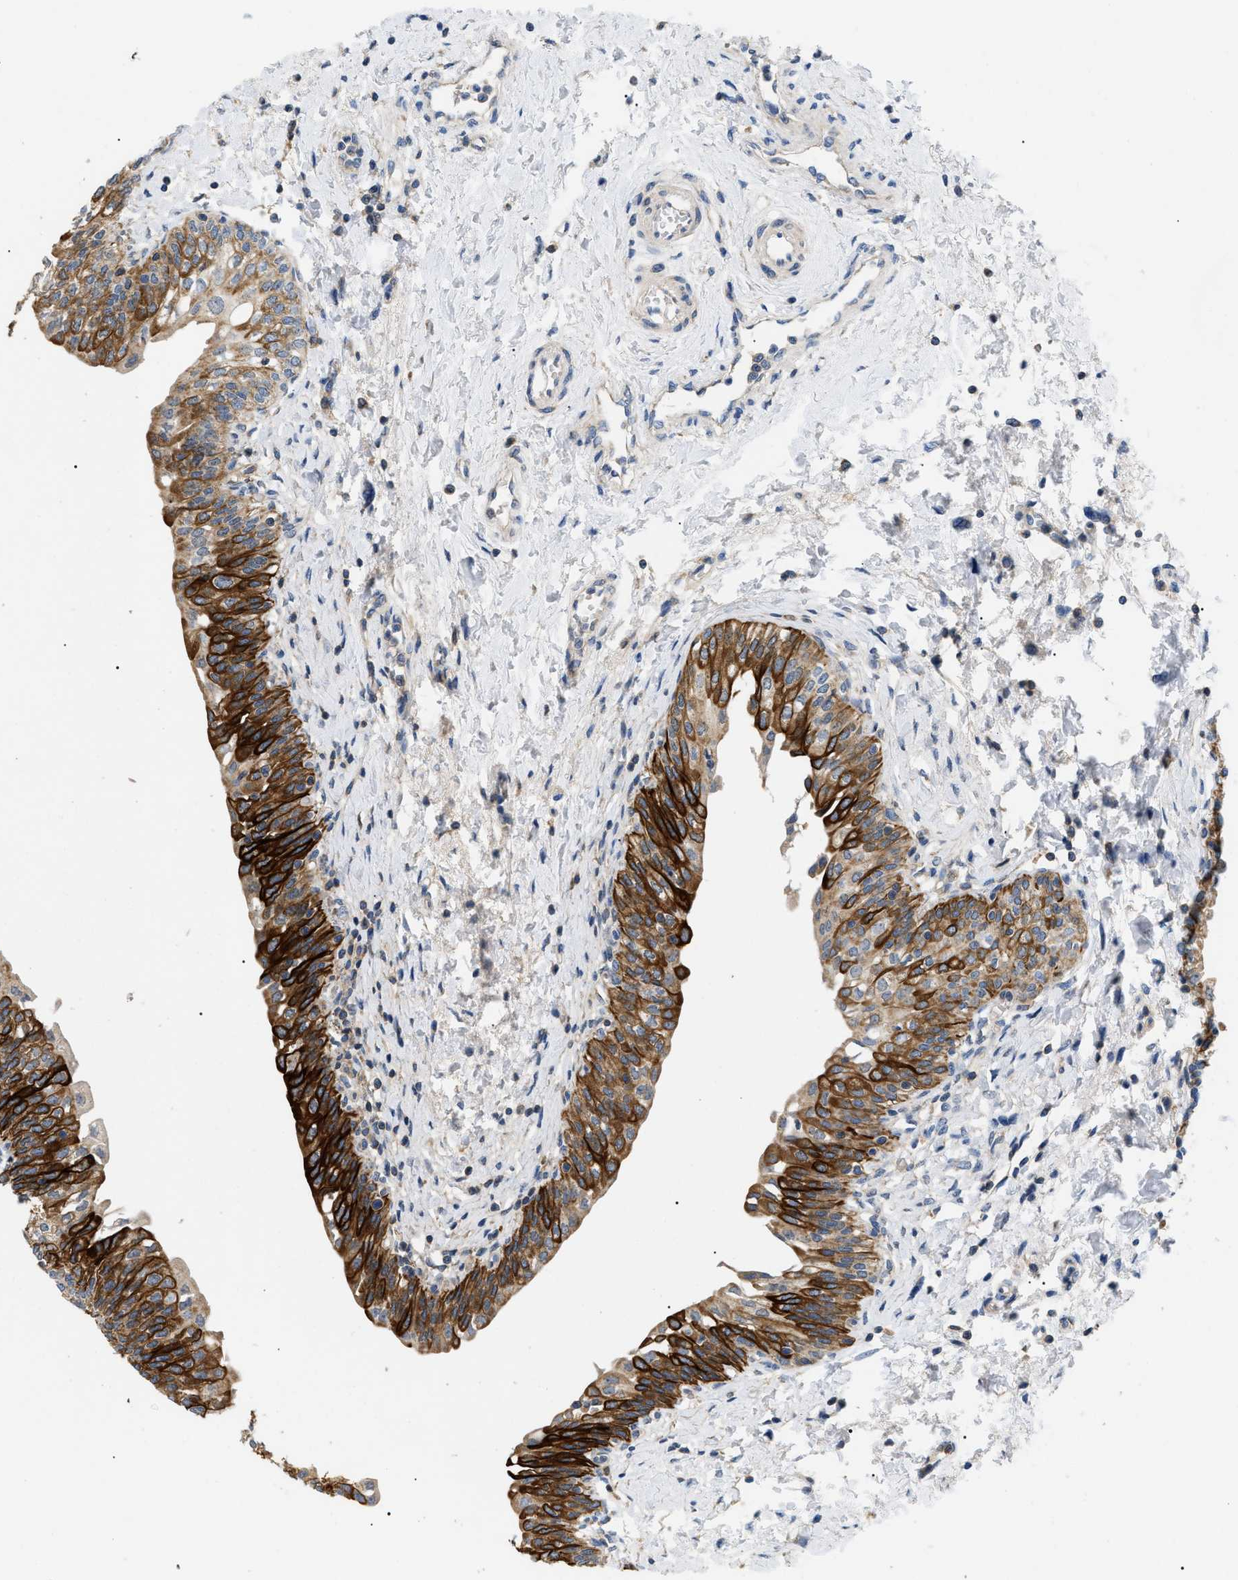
{"staining": {"intensity": "strong", "quantity": ">75%", "location": "cytoplasmic/membranous"}, "tissue": "urinary bladder", "cell_type": "Urothelial cells", "image_type": "normal", "snomed": [{"axis": "morphology", "description": "Normal tissue, NOS"}, {"axis": "topography", "description": "Urinary bladder"}], "caption": "Urinary bladder stained with immunohistochemistry (IHC) demonstrates strong cytoplasmic/membranous staining in approximately >75% of urothelial cells. Nuclei are stained in blue.", "gene": "TOMM6", "patient": {"sex": "male", "age": 55}}